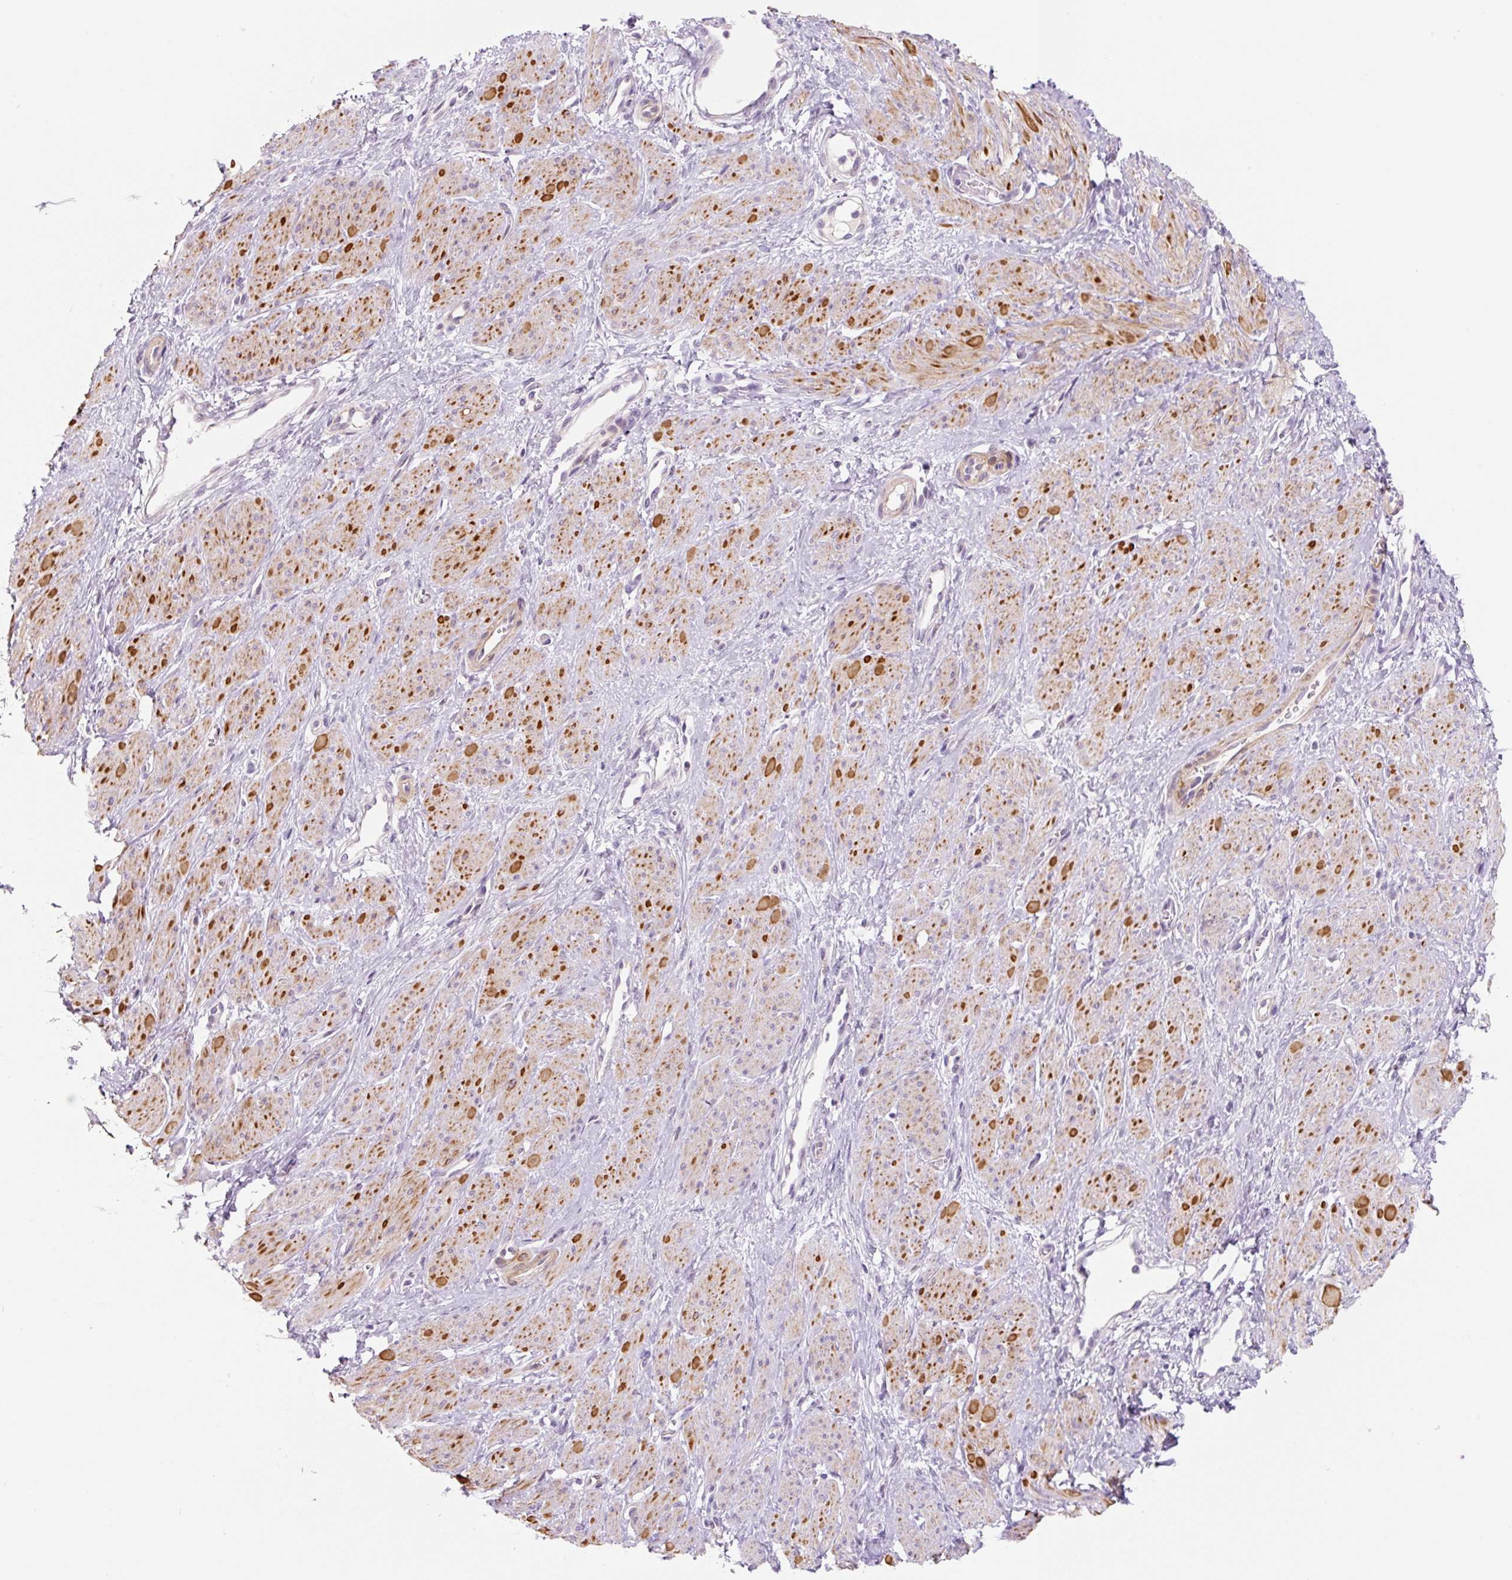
{"staining": {"intensity": "strong", "quantity": "25%-75%", "location": "cytoplasmic/membranous"}, "tissue": "smooth muscle", "cell_type": "Smooth muscle cells", "image_type": "normal", "snomed": [{"axis": "morphology", "description": "Normal tissue, NOS"}, {"axis": "topography", "description": "Smooth muscle"}, {"axis": "topography", "description": "Uterus"}], "caption": "Immunohistochemical staining of unremarkable smooth muscle demonstrates 25%-75% levels of strong cytoplasmic/membranous protein expression in about 25%-75% of smooth muscle cells.", "gene": "CCL25", "patient": {"sex": "female", "age": 39}}